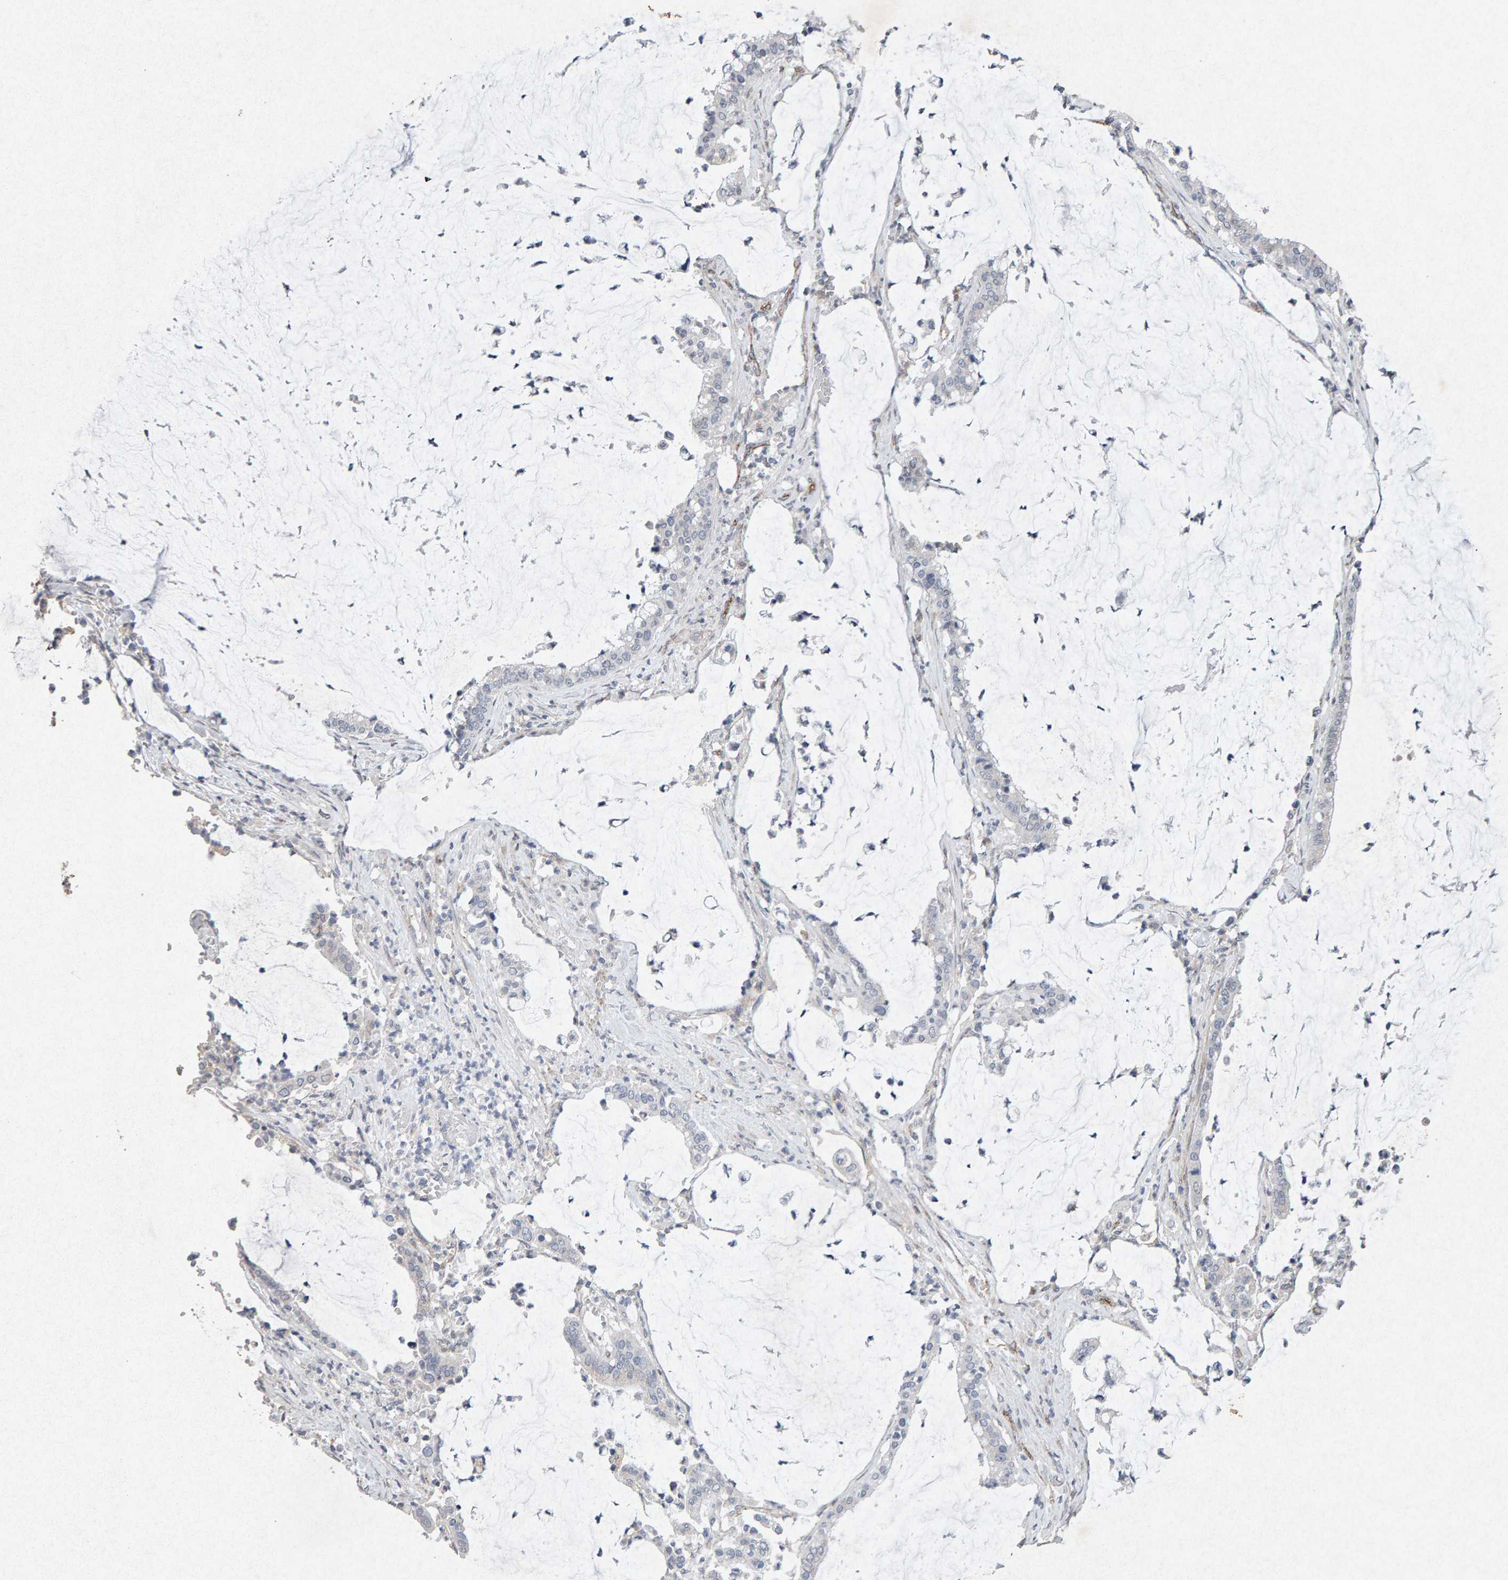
{"staining": {"intensity": "negative", "quantity": "none", "location": "none"}, "tissue": "pancreatic cancer", "cell_type": "Tumor cells", "image_type": "cancer", "snomed": [{"axis": "morphology", "description": "Adenocarcinoma, NOS"}, {"axis": "topography", "description": "Pancreas"}], "caption": "Adenocarcinoma (pancreatic) was stained to show a protein in brown. There is no significant expression in tumor cells.", "gene": "PTPRM", "patient": {"sex": "male", "age": 41}}